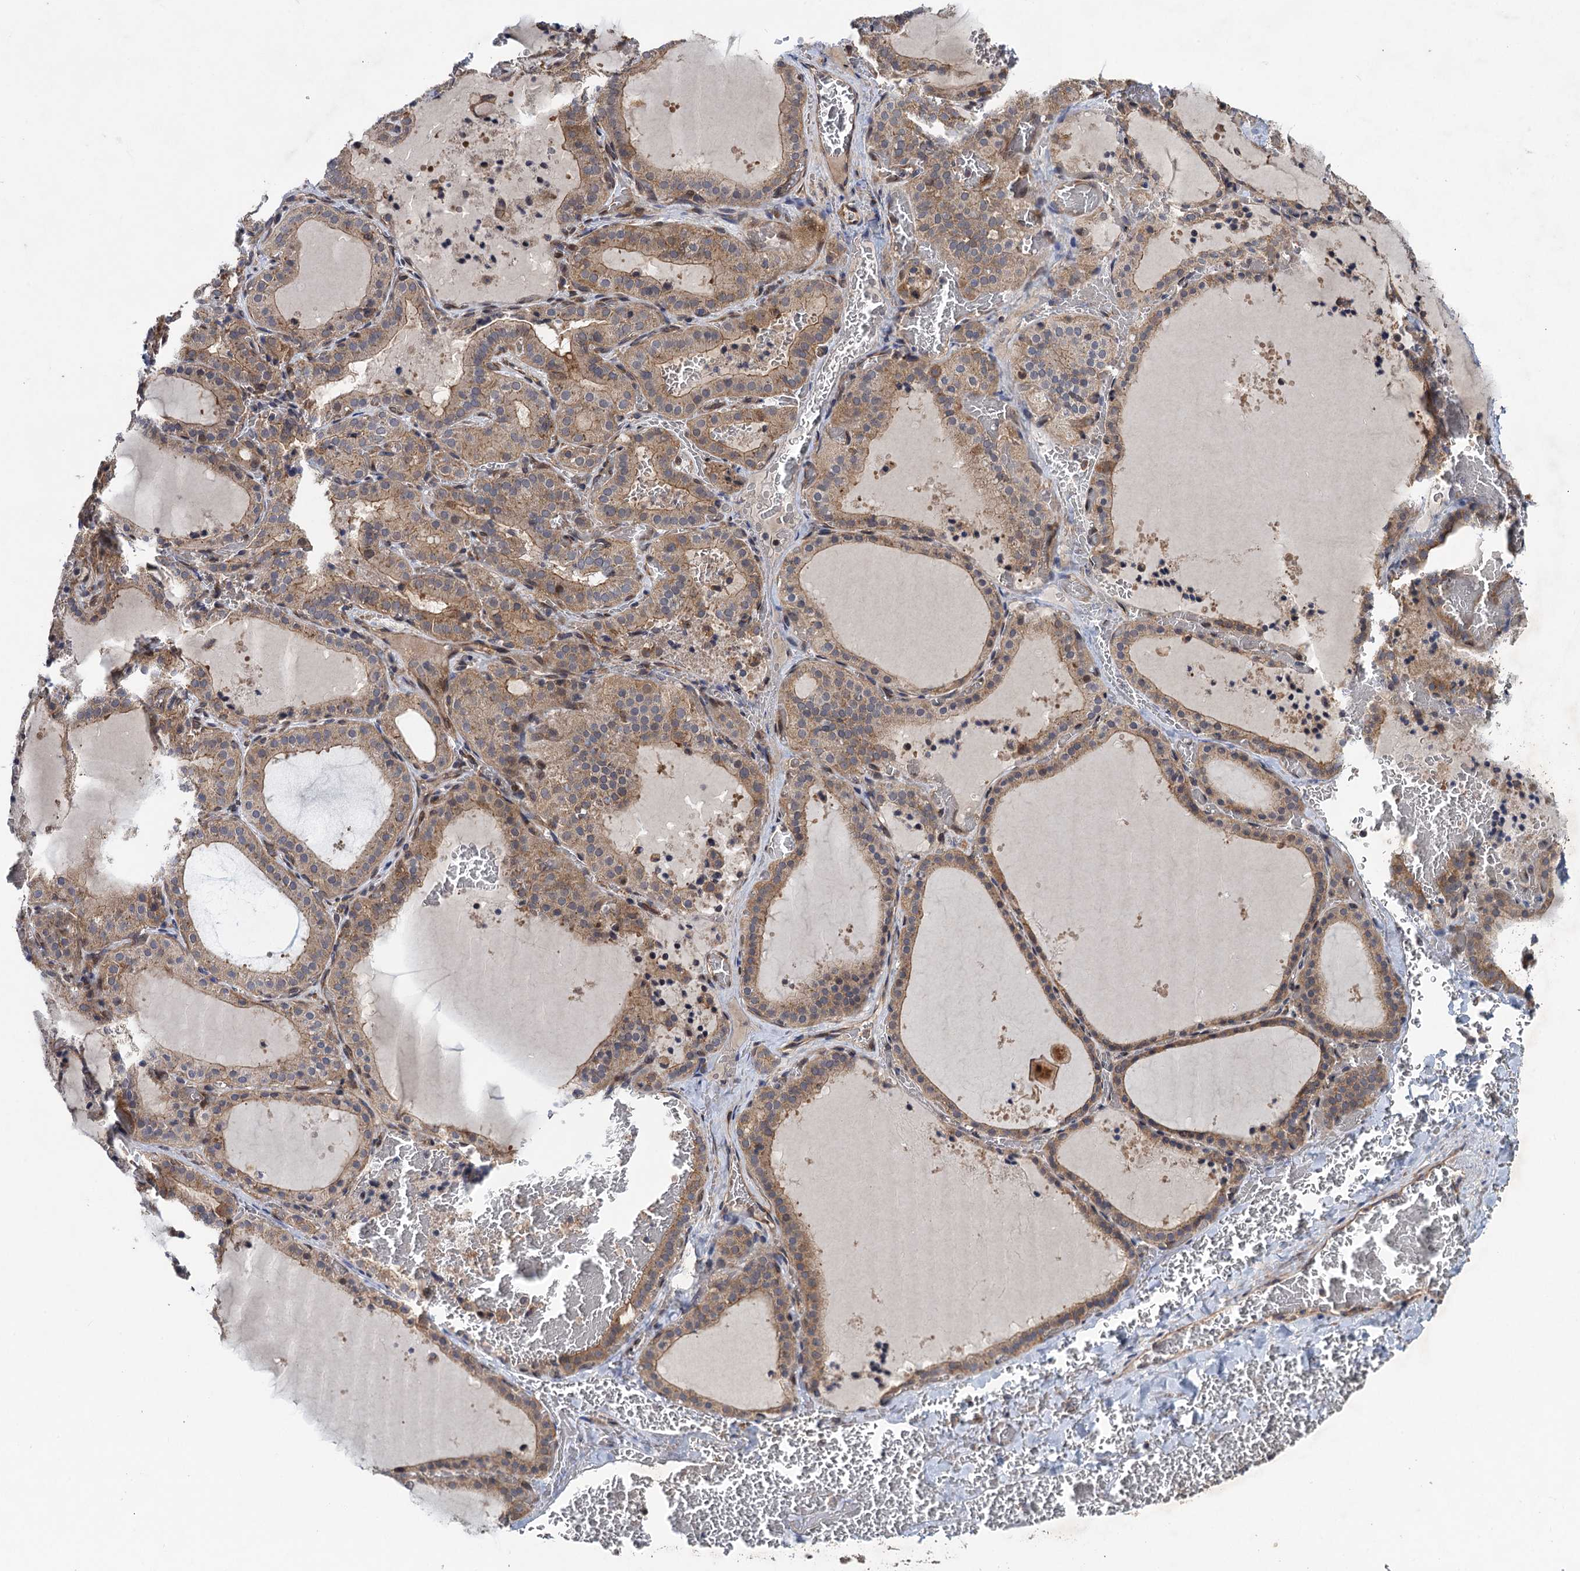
{"staining": {"intensity": "moderate", "quantity": ">75%", "location": "cytoplasmic/membranous"}, "tissue": "thyroid gland", "cell_type": "Glandular cells", "image_type": "normal", "snomed": [{"axis": "morphology", "description": "Normal tissue, NOS"}, {"axis": "topography", "description": "Thyroid gland"}], "caption": "Glandular cells reveal moderate cytoplasmic/membranous staining in about >75% of cells in benign thyroid gland.", "gene": "HAUS1", "patient": {"sex": "female", "age": 39}}